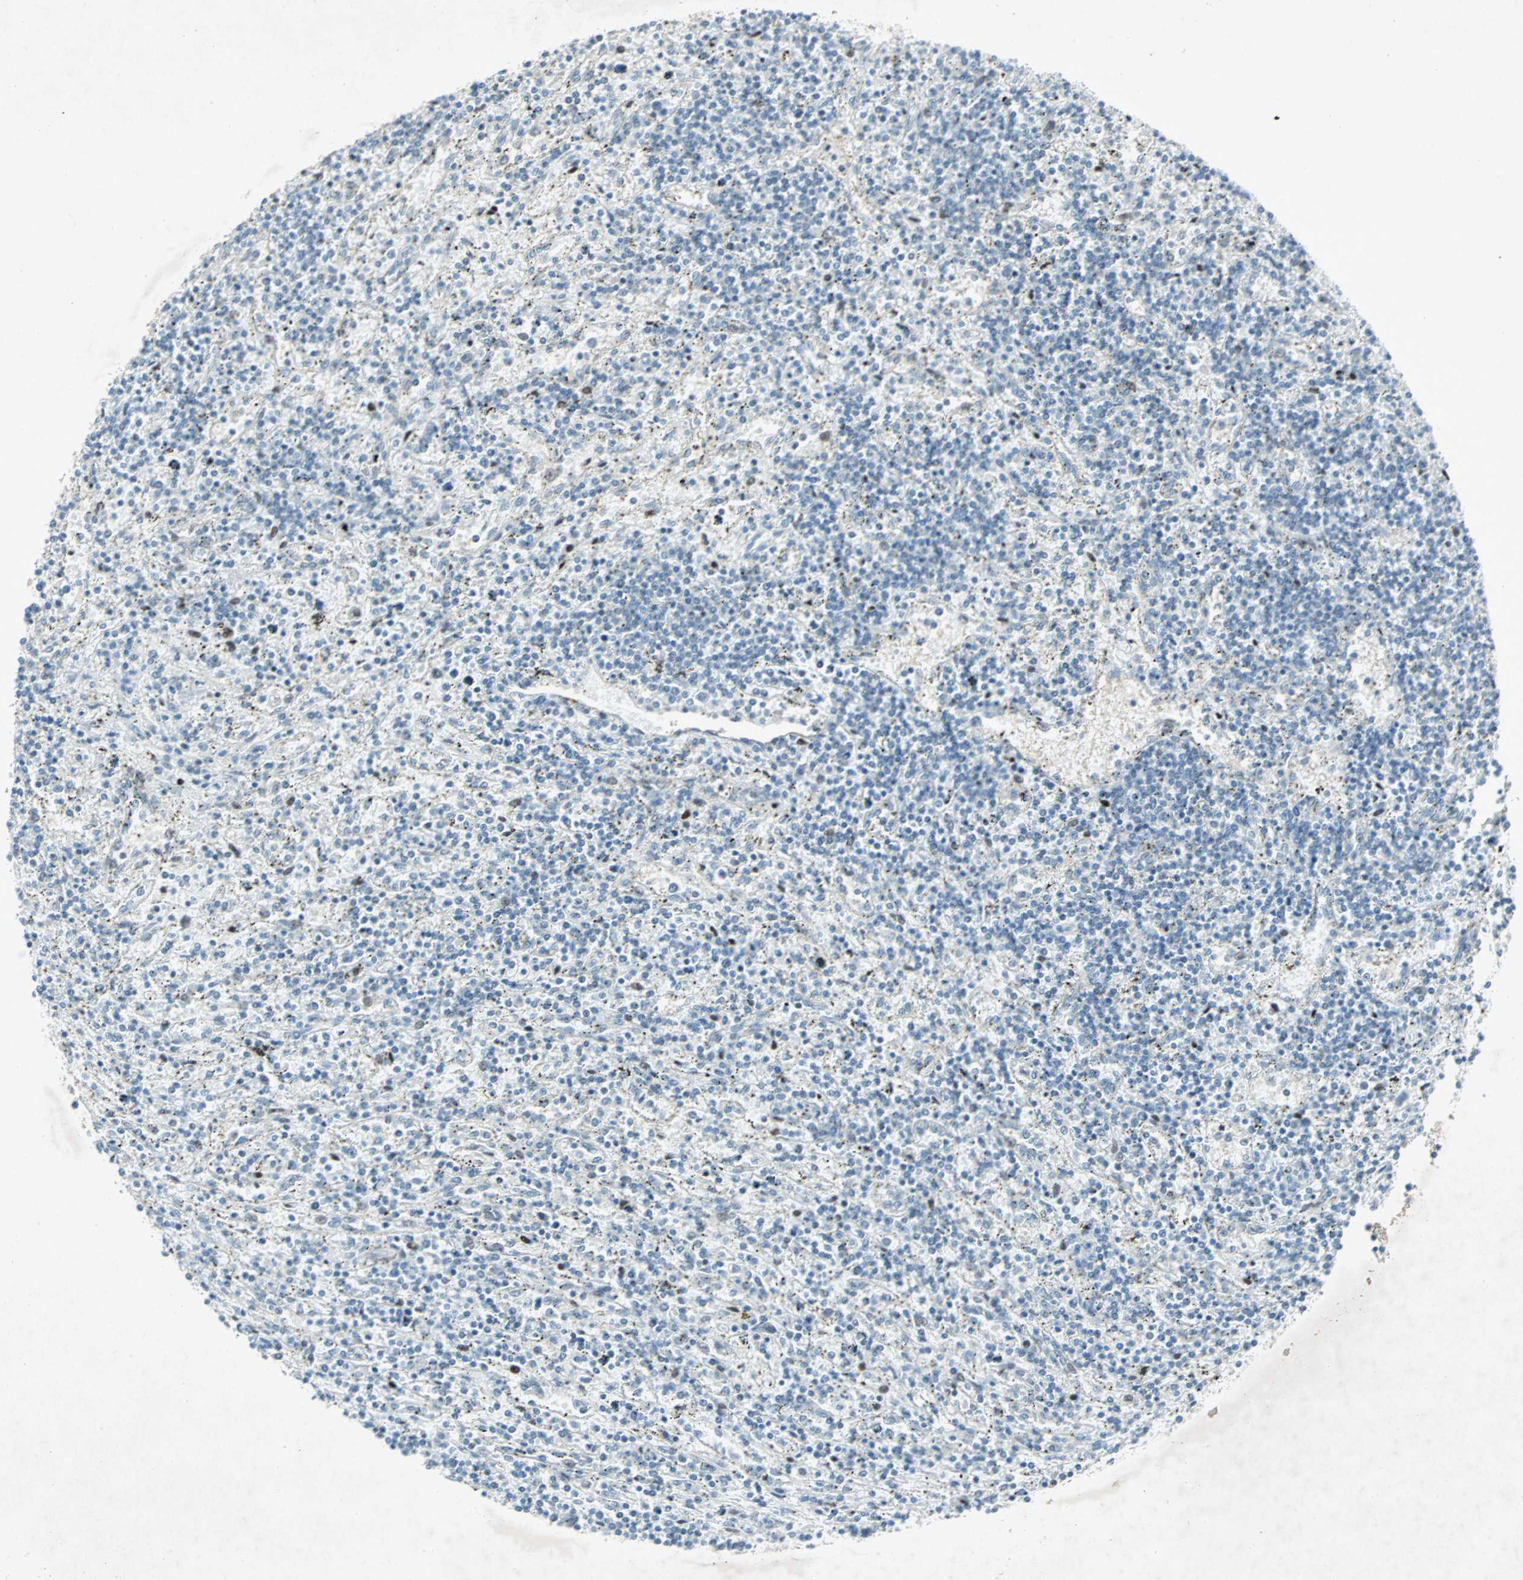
{"staining": {"intensity": "negative", "quantity": "none", "location": "none"}, "tissue": "lymphoma", "cell_type": "Tumor cells", "image_type": "cancer", "snomed": [{"axis": "morphology", "description": "Malignant lymphoma, non-Hodgkin's type, Low grade"}, {"axis": "topography", "description": "Spleen"}], "caption": "This is an immunohistochemistry (IHC) photomicrograph of malignant lymphoma, non-Hodgkin's type (low-grade). There is no expression in tumor cells.", "gene": "LANCL3", "patient": {"sex": "male", "age": 76}}